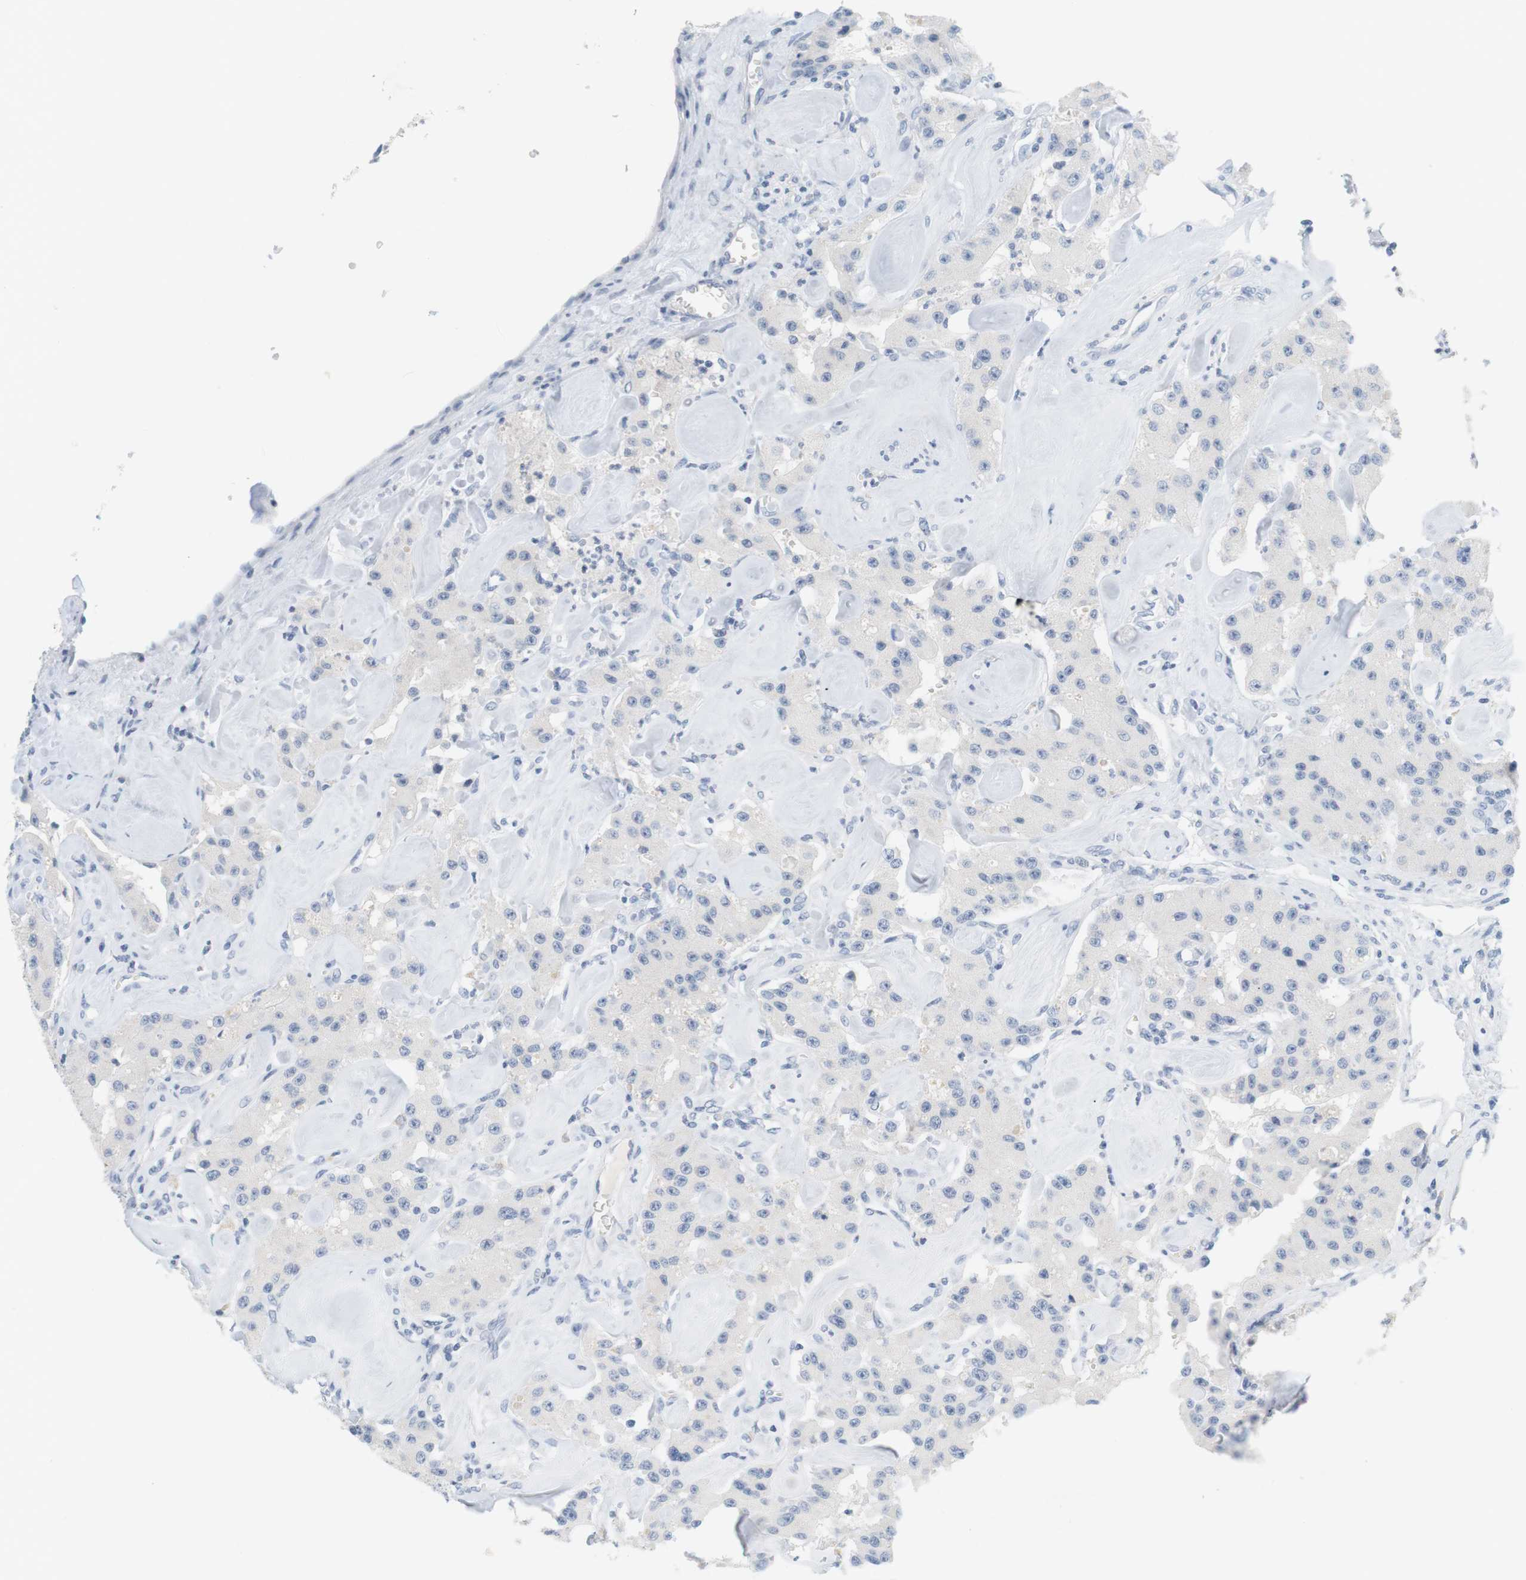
{"staining": {"intensity": "negative", "quantity": "none", "location": "none"}, "tissue": "carcinoid", "cell_type": "Tumor cells", "image_type": "cancer", "snomed": [{"axis": "morphology", "description": "Carcinoid, malignant, NOS"}, {"axis": "topography", "description": "Pancreas"}], "caption": "Malignant carcinoid was stained to show a protein in brown. There is no significant expression in tumor cells. The staining is performed using DAB (3,3'-diaminobenzidine) brown chromogen with nuclei counter-stained in using hematoxylin.", "gene": "OPRM1", "patient": {"sex": "male", "age": 41}}